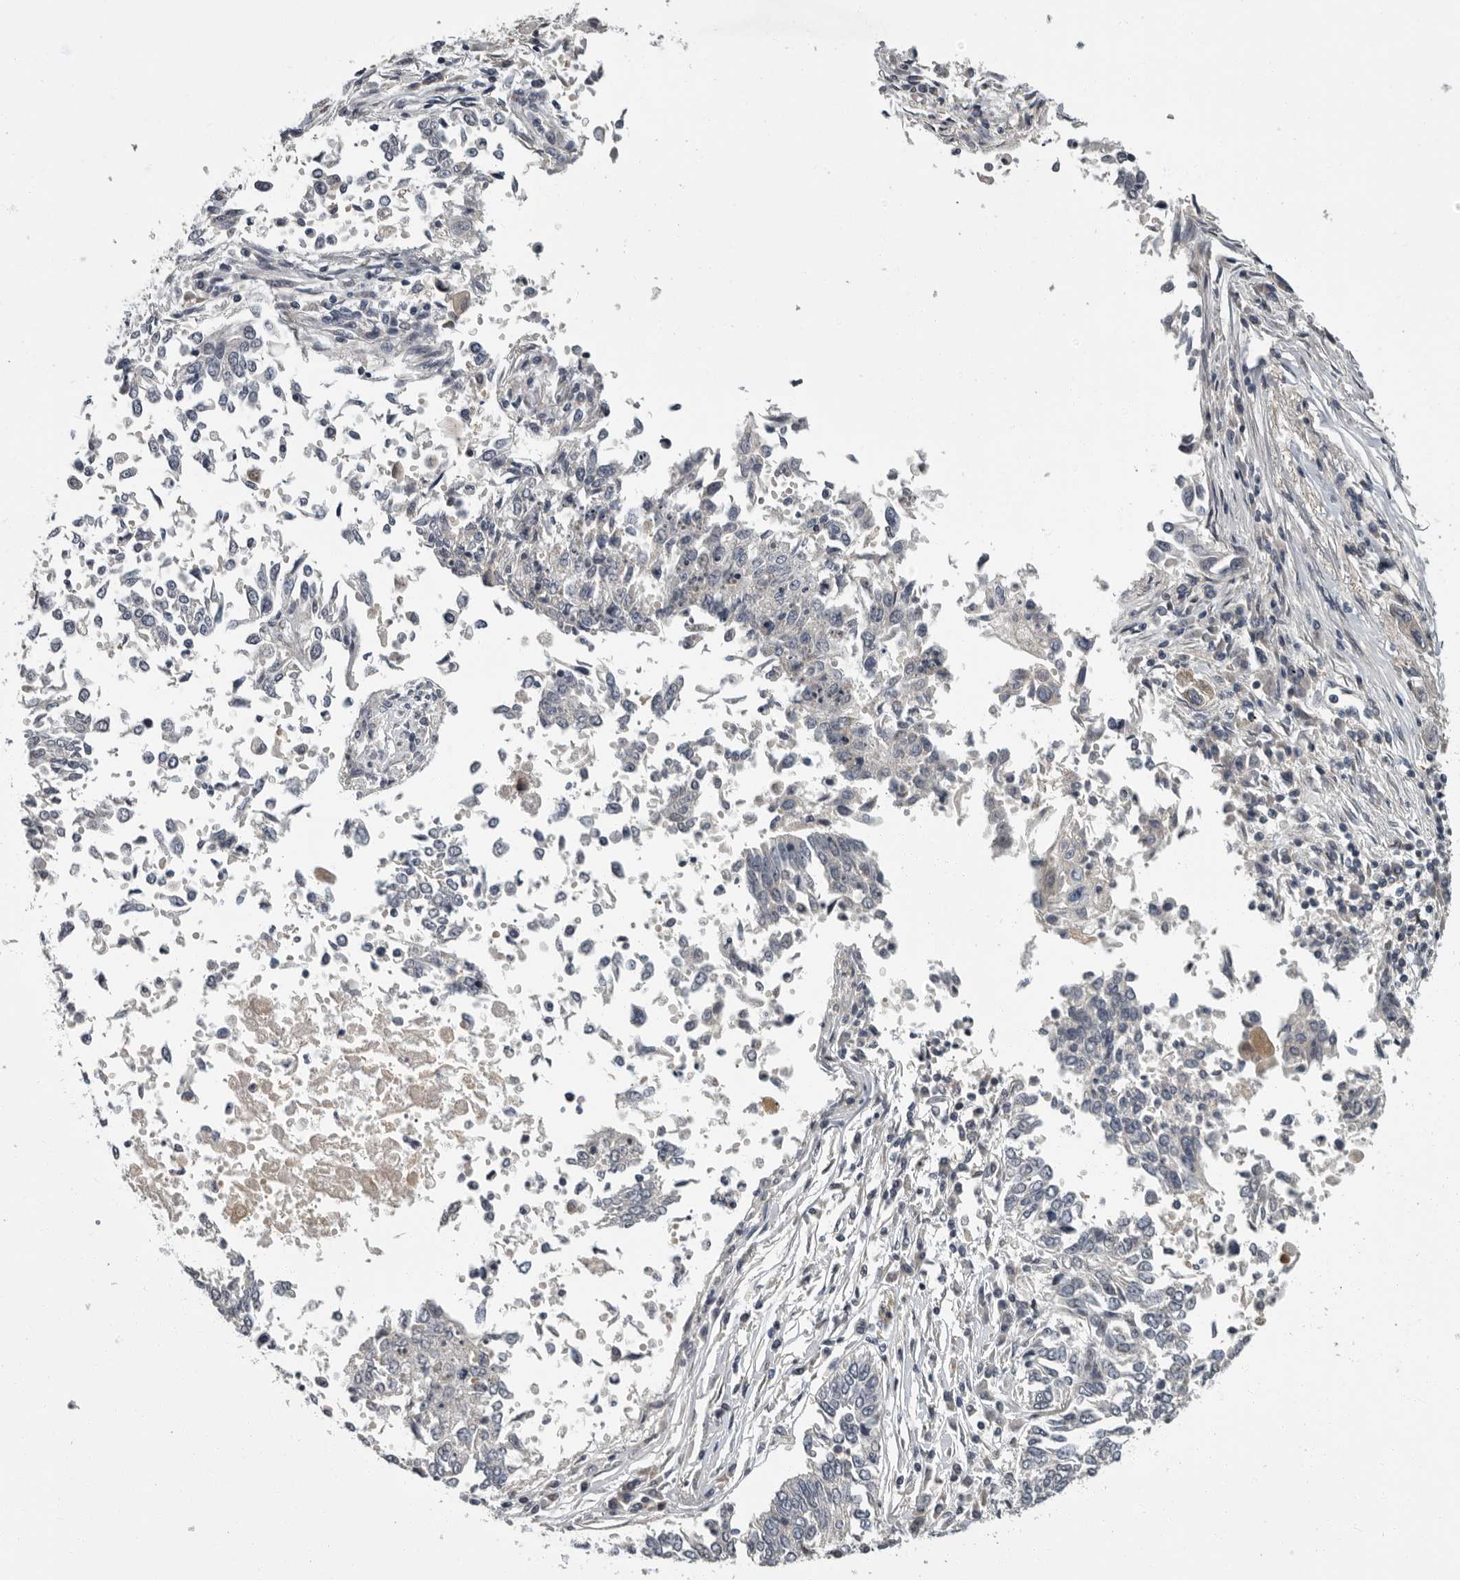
{"staining": {"intensity": "negative", "quantity": "none", "location": "none"}, "tissue": "lung cancer", "cell_type": "Tumor cells", "image_type": "cancer", "snomed": [{"axis": "morphology", "description": "Normal tissue, NOS"}, {"axis": "morphology", "description": "Squamous cell carcinoma, NOS"}, {"axis": "topography", "description": "Cartilage tissue"}, {"axis": "topography", "description": "Bronchus"}, {"axis": "topography", "description": "Lung"}, {"axis": "topography", "description": "Peripheral nerve tissue"}], "caption": "Immunohistochemistry photomicrograph of neoplastic tissue: human lung squamous cell carcinoma stained with DAB shows no significant protein expression in tumor cells.", "gene": "PDE7A", "patient": {"sex": "female", "age": 49}}